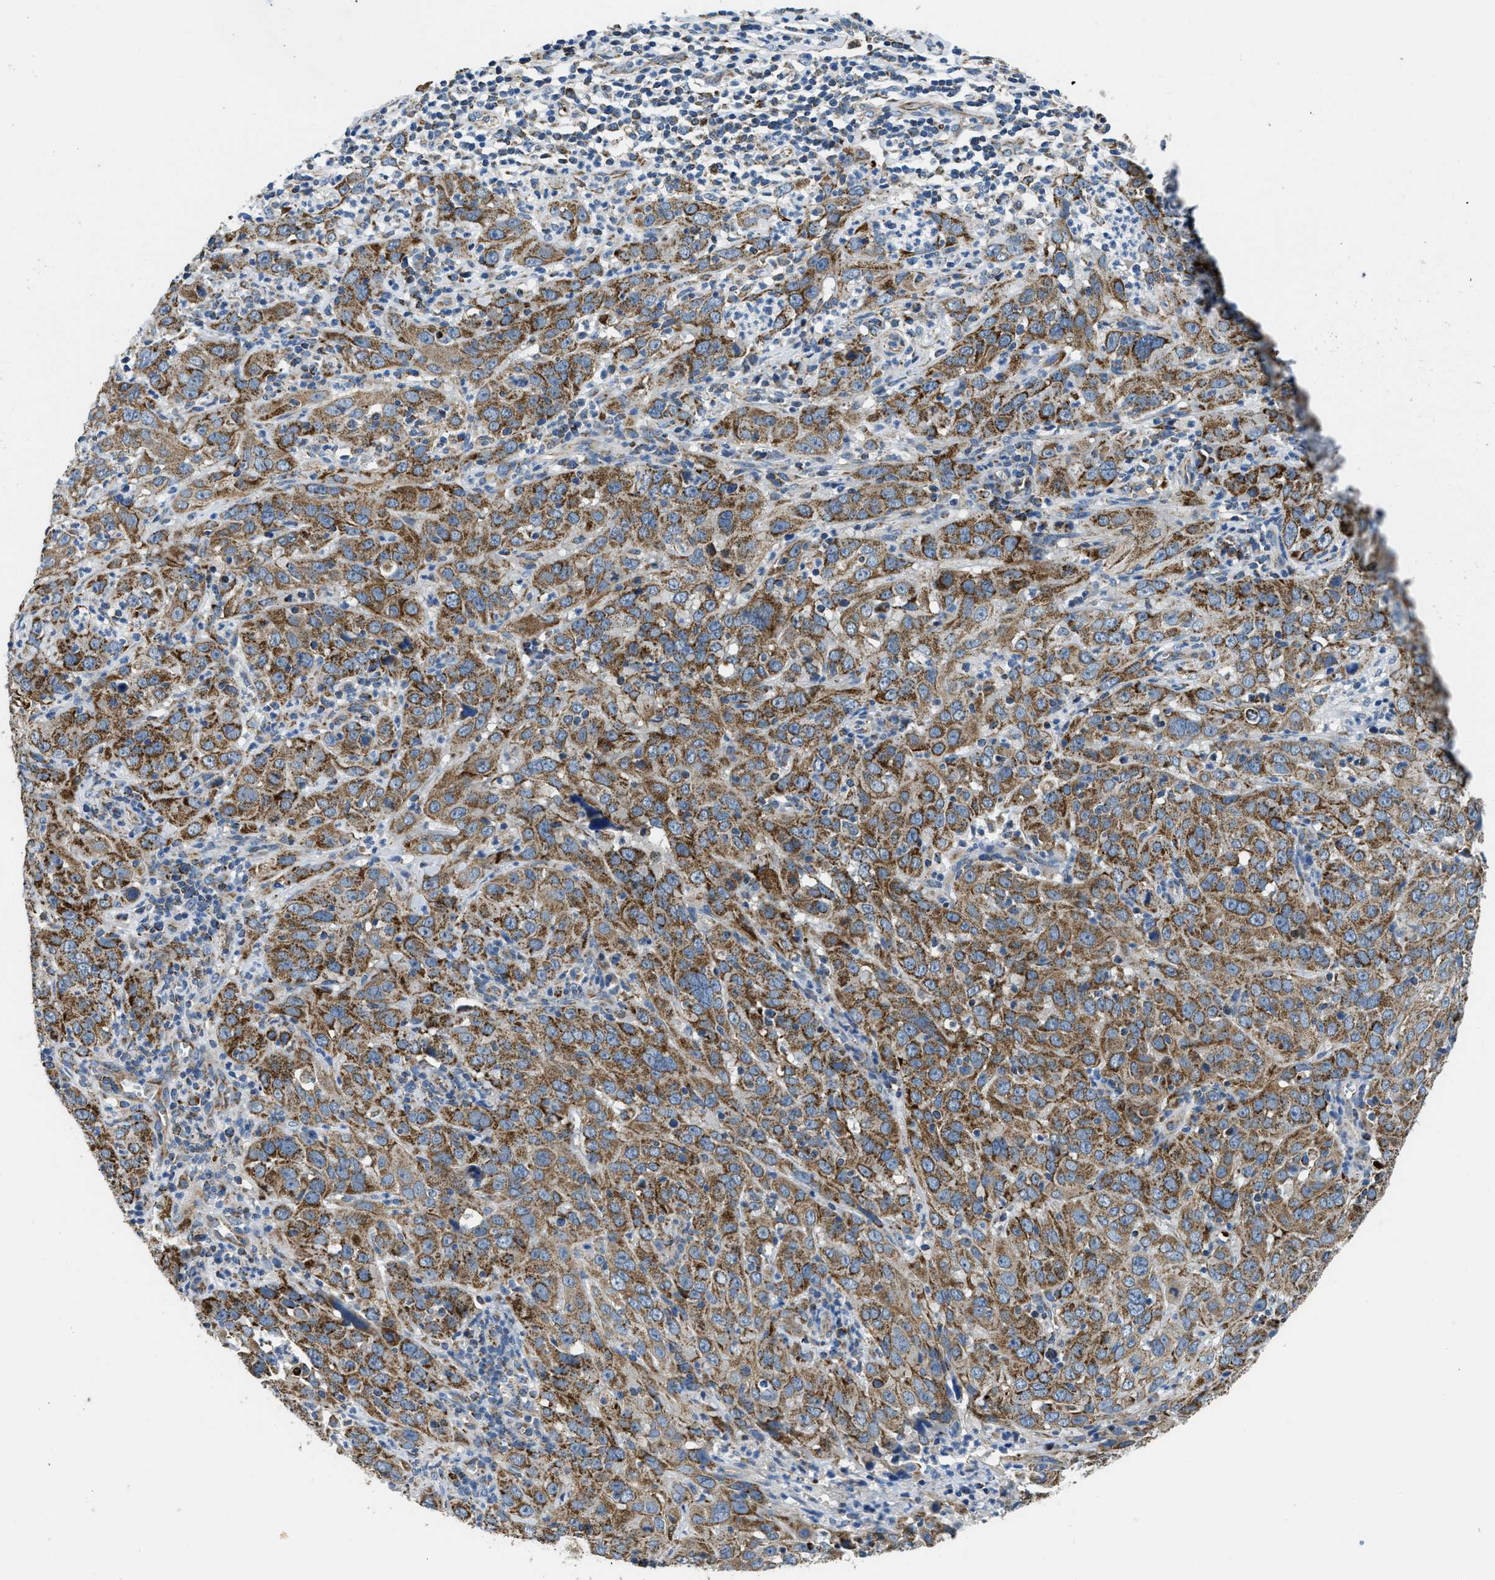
{"staining": {"intensity": "strong", "quantity": ">75%", "location": "cytoplasmic/membranous"}, "tissue": "cervical cancer", "cell_type": "Tumor cells", "image_type": "cancer", "snomed": [{"axis": "morphology", "description": "Squamous cell carcinoma, NOS"}, {"axis": "topography", "description": "Cervix"}], "caption": "A histopathology image of cervical cancer (squamous cell carcinoma) stained for a protein reveals strong cytoplasmic/membranous brown staining in tumor cells. (DAB (3,3'-diaminobenzidine) IHC, brown staining for protein, blue staining for nuclei).", "gene": "STK33", "patient": {"sex": "female", "age": 32}}